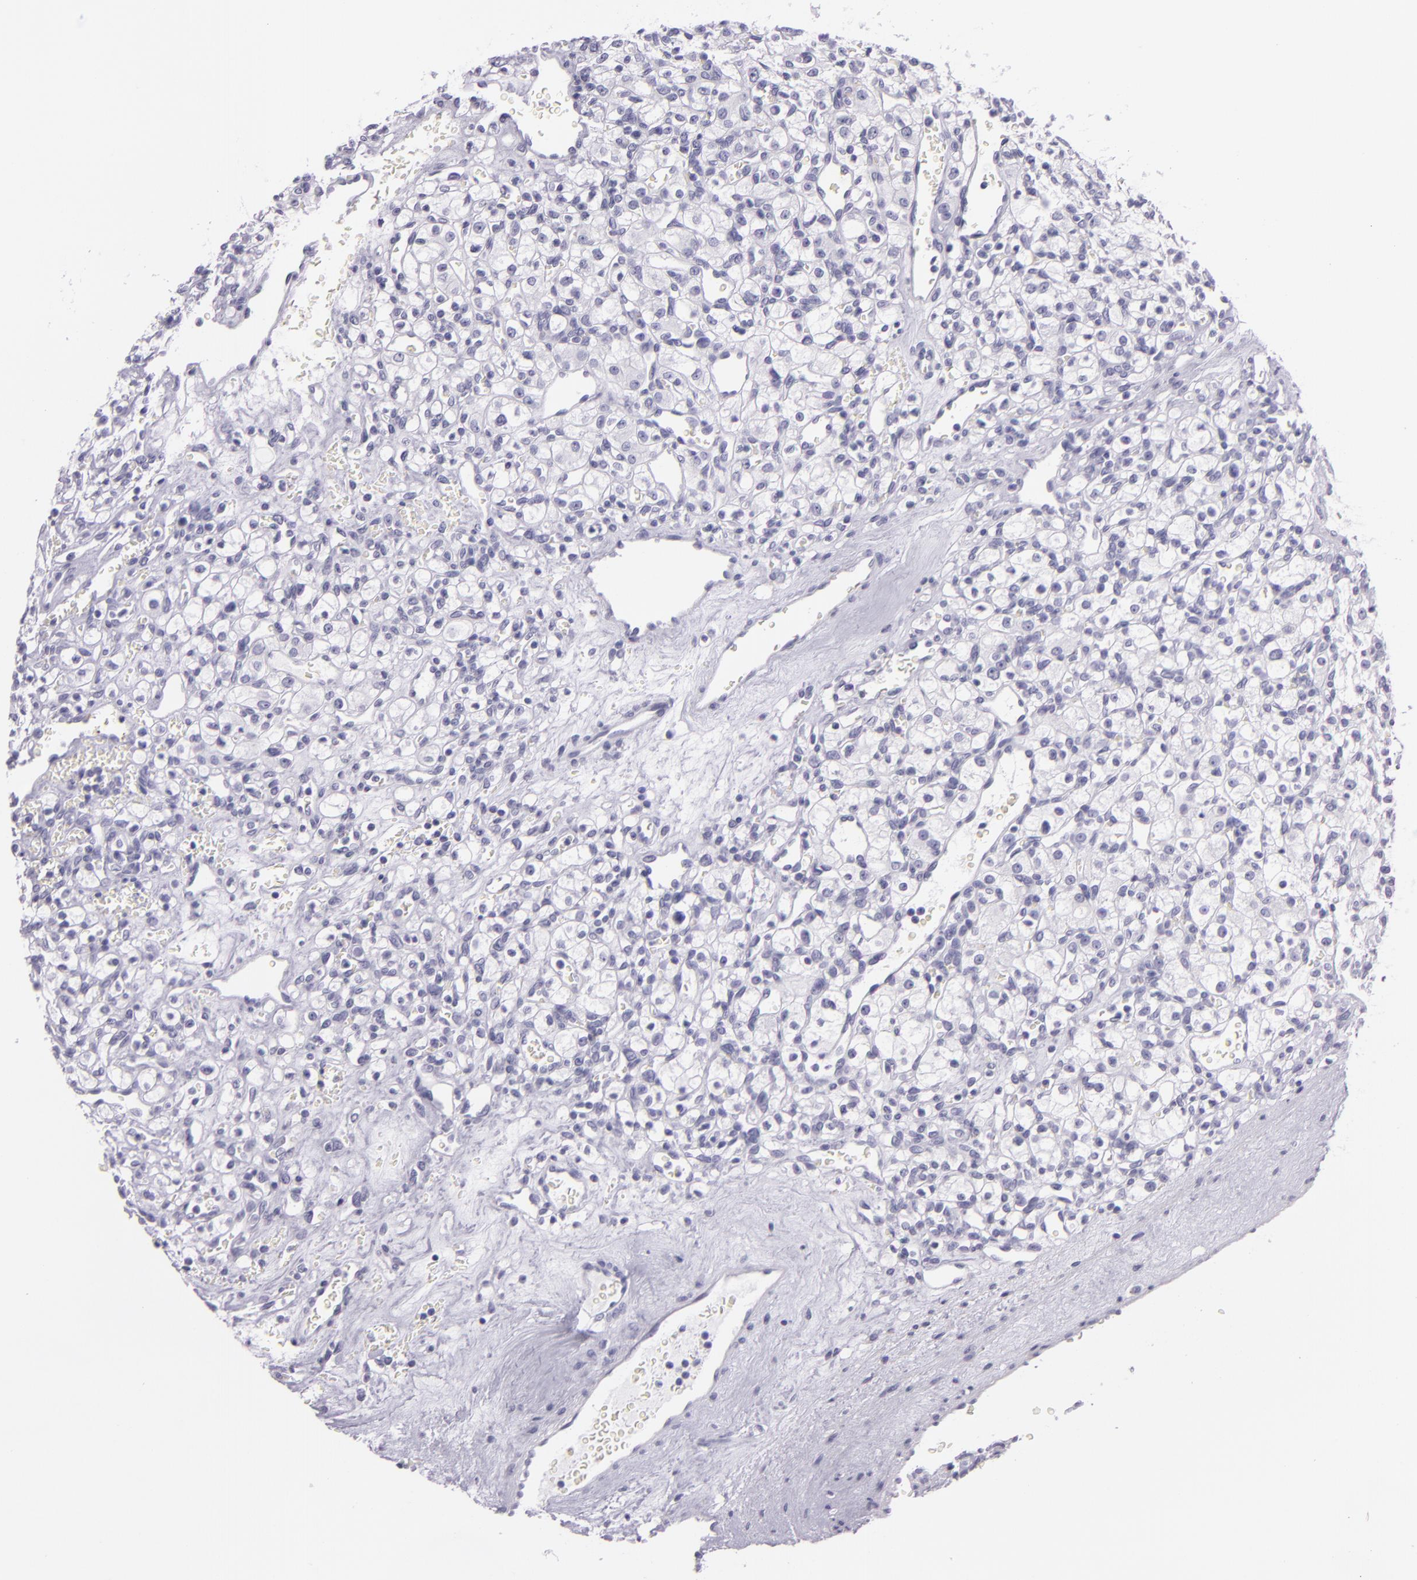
{"staining": {"intensity": "negative", "quantity": "none", "location": "none"}, "tissue": "renal cancer", "cell_type": "Tumor cells", "image_type": "cancer", "snomed": [{"axis": "morphology", "description": "Adenocarcinoma, NOS"}, {"axis": "topography", "description": "Kidney"}], "caption": "Immunohistochemistry photomicrograph of neoplastic tissue: human adenocarcinoma (renal) stained with DAB displays no significant protein expression in tumor cells.", "gene": "MT1A", "patient": {"sex": "female", "age": 62}}